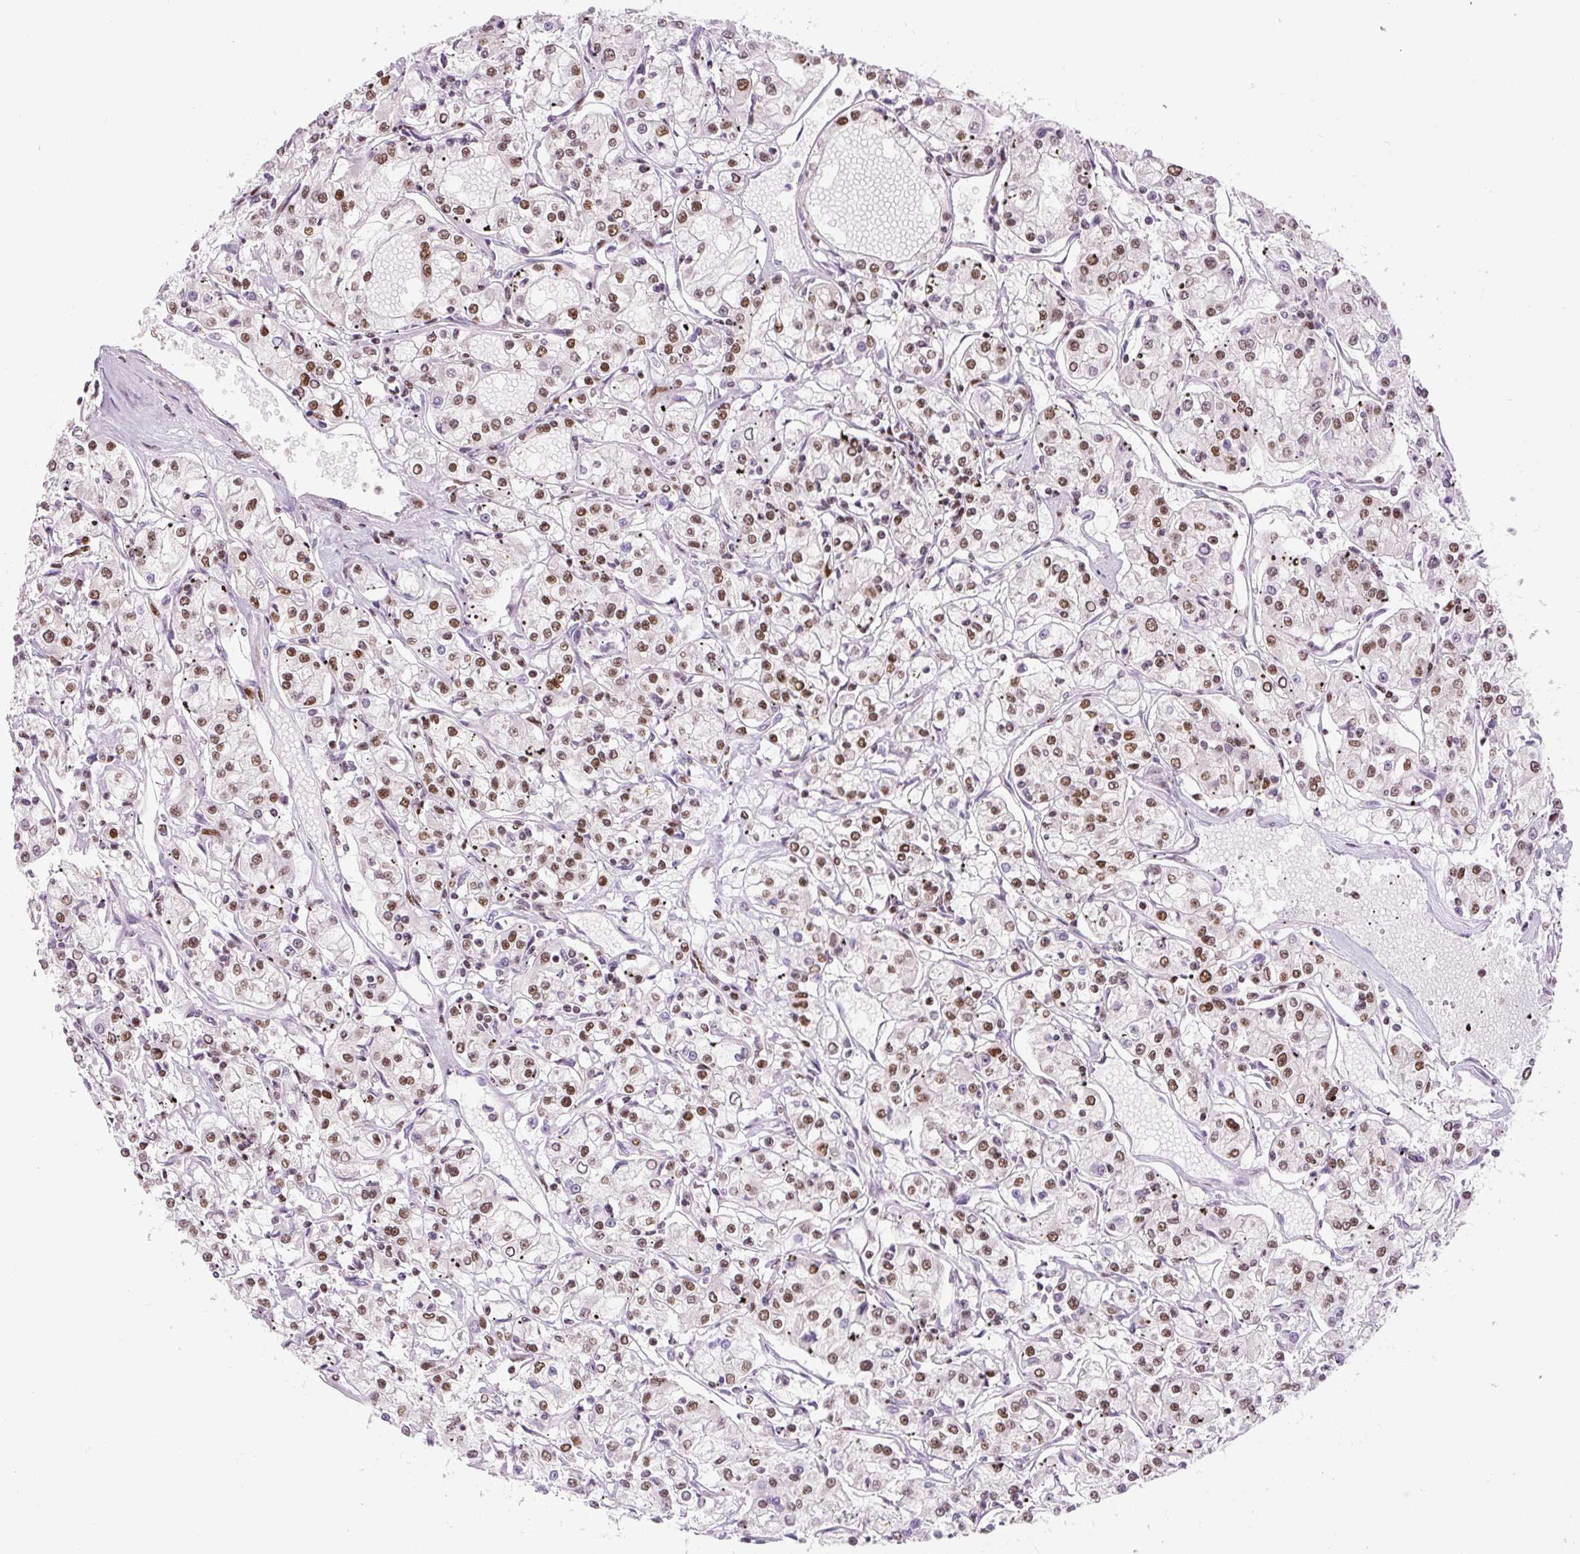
{"staining": {"intensity": "moderate", "quantity": ">75%", "location": "nuclear"}, "tissue": "renal cancer", "cell_type": "Tumor cells", "image_type": "cancer", "snomed": [{"axis": "morphology", "description": "Adenocarcinoma, NOS"}, {"axis": "topography", "description": "Kidney"}], "caption": "Immunohistochemistry of renal adenocarcinoma demonstrates medium levels of moderate nuclear expression in approximately >75% of tumor cells. (DAB (3,3'-diaminobenzidine) IHC, brown staining for protein, blue staining for nuclei).", "gene": "FUS", "patient": {"sex": "female", "age": 59}}